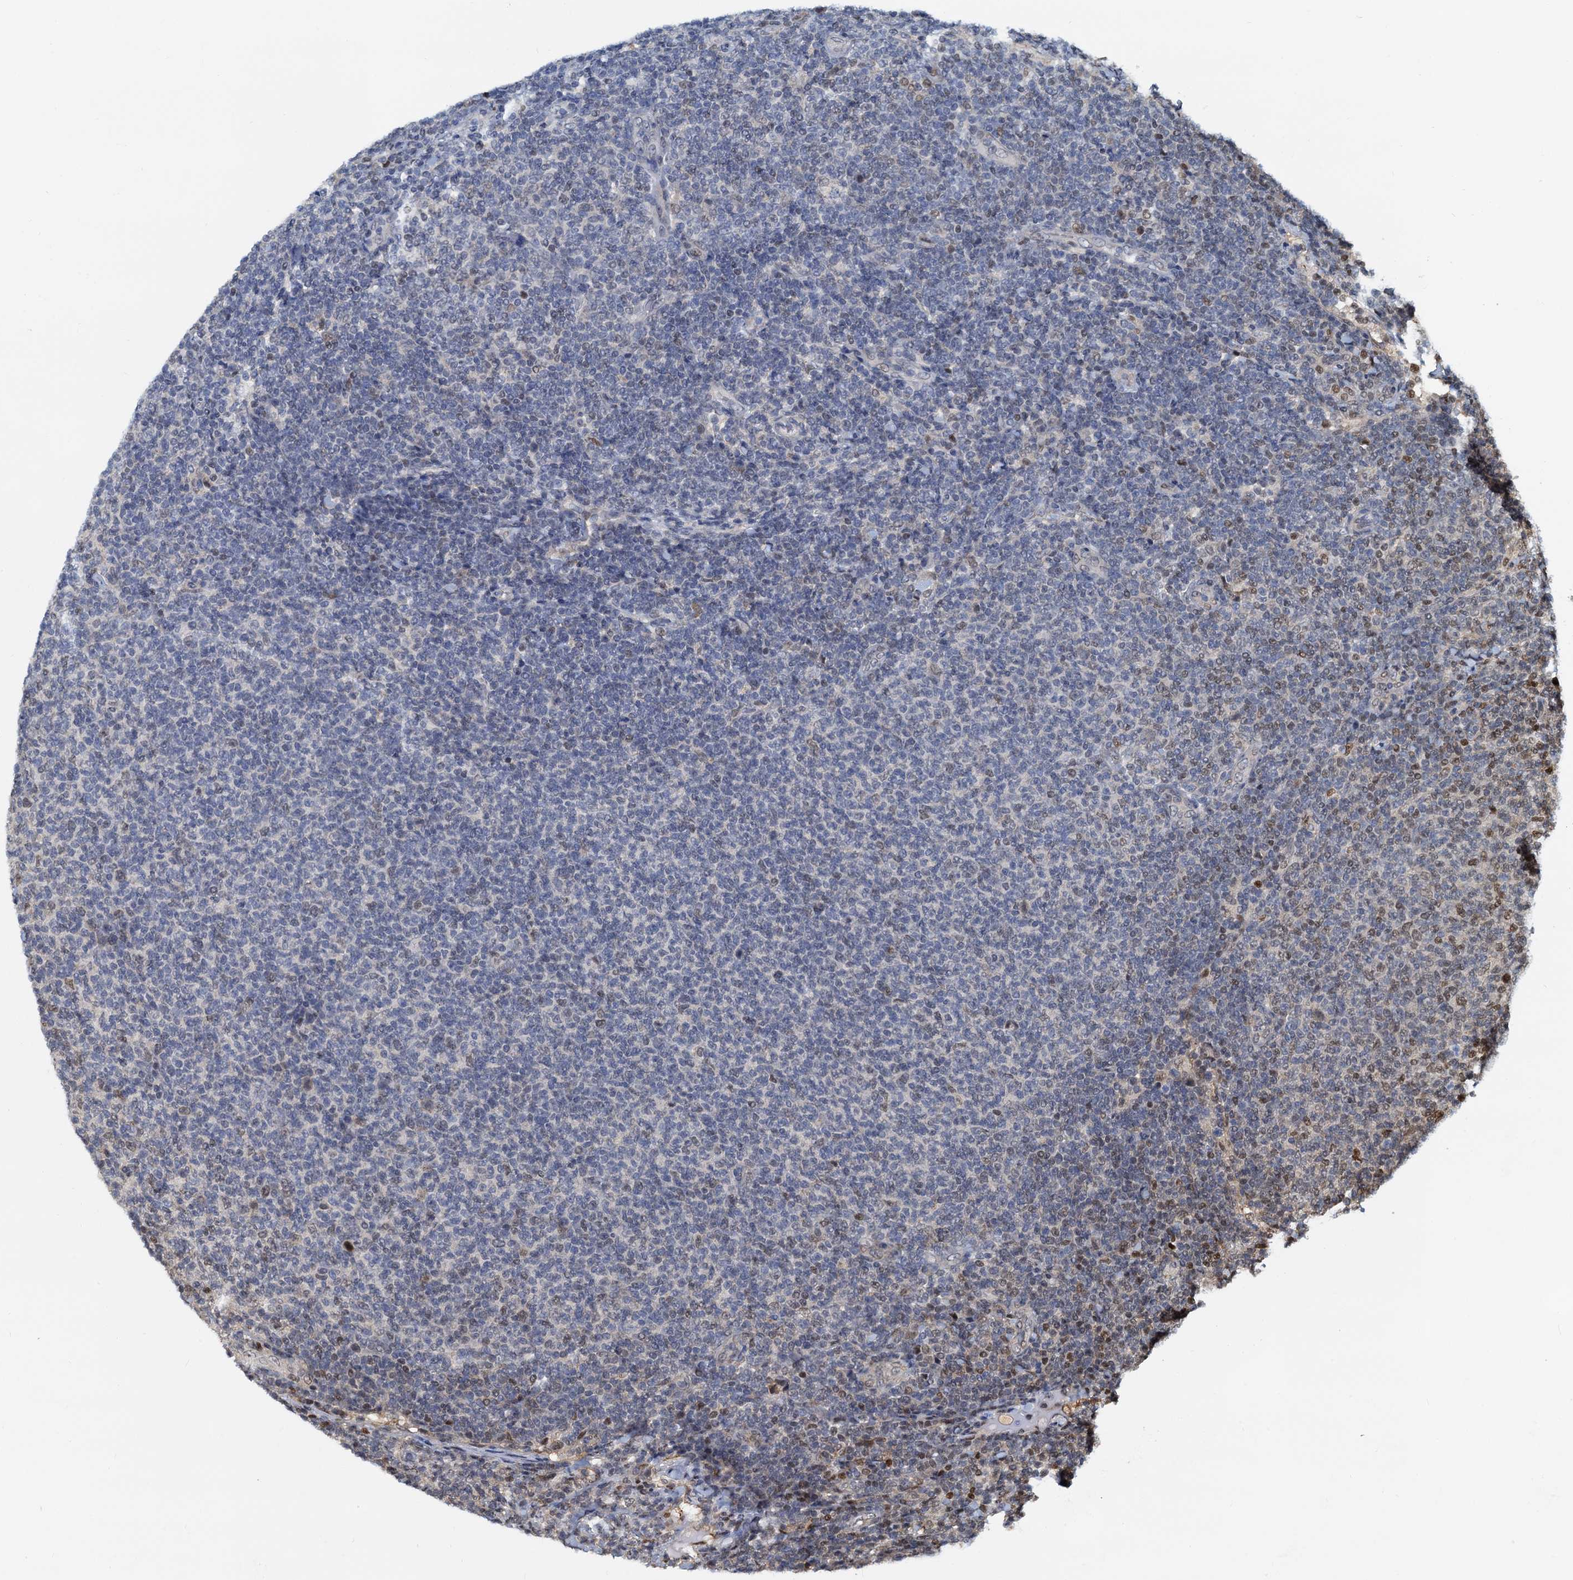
{"staining": {"intensity": "moderate", "quantity": "<25%", "location": "nuclear"}, "tissue": "lymphoma", "cell_type": "Tumor cells", "image_type": "cancer", "snomed": [{"axis": "morphology", "description": "Malignant lymphoma, non-Hodgkin's type, Low grade"}, {"axis": "topography", "description": "Lymph node"}], "caption": "An image showing moderate nuclear expression in approximately <25% of tumor cells in lymphoma, as visualized by brown immunohistochemical staining.", "gene": "PTGES3", "patient": {"sex": "male", "age": 66}}